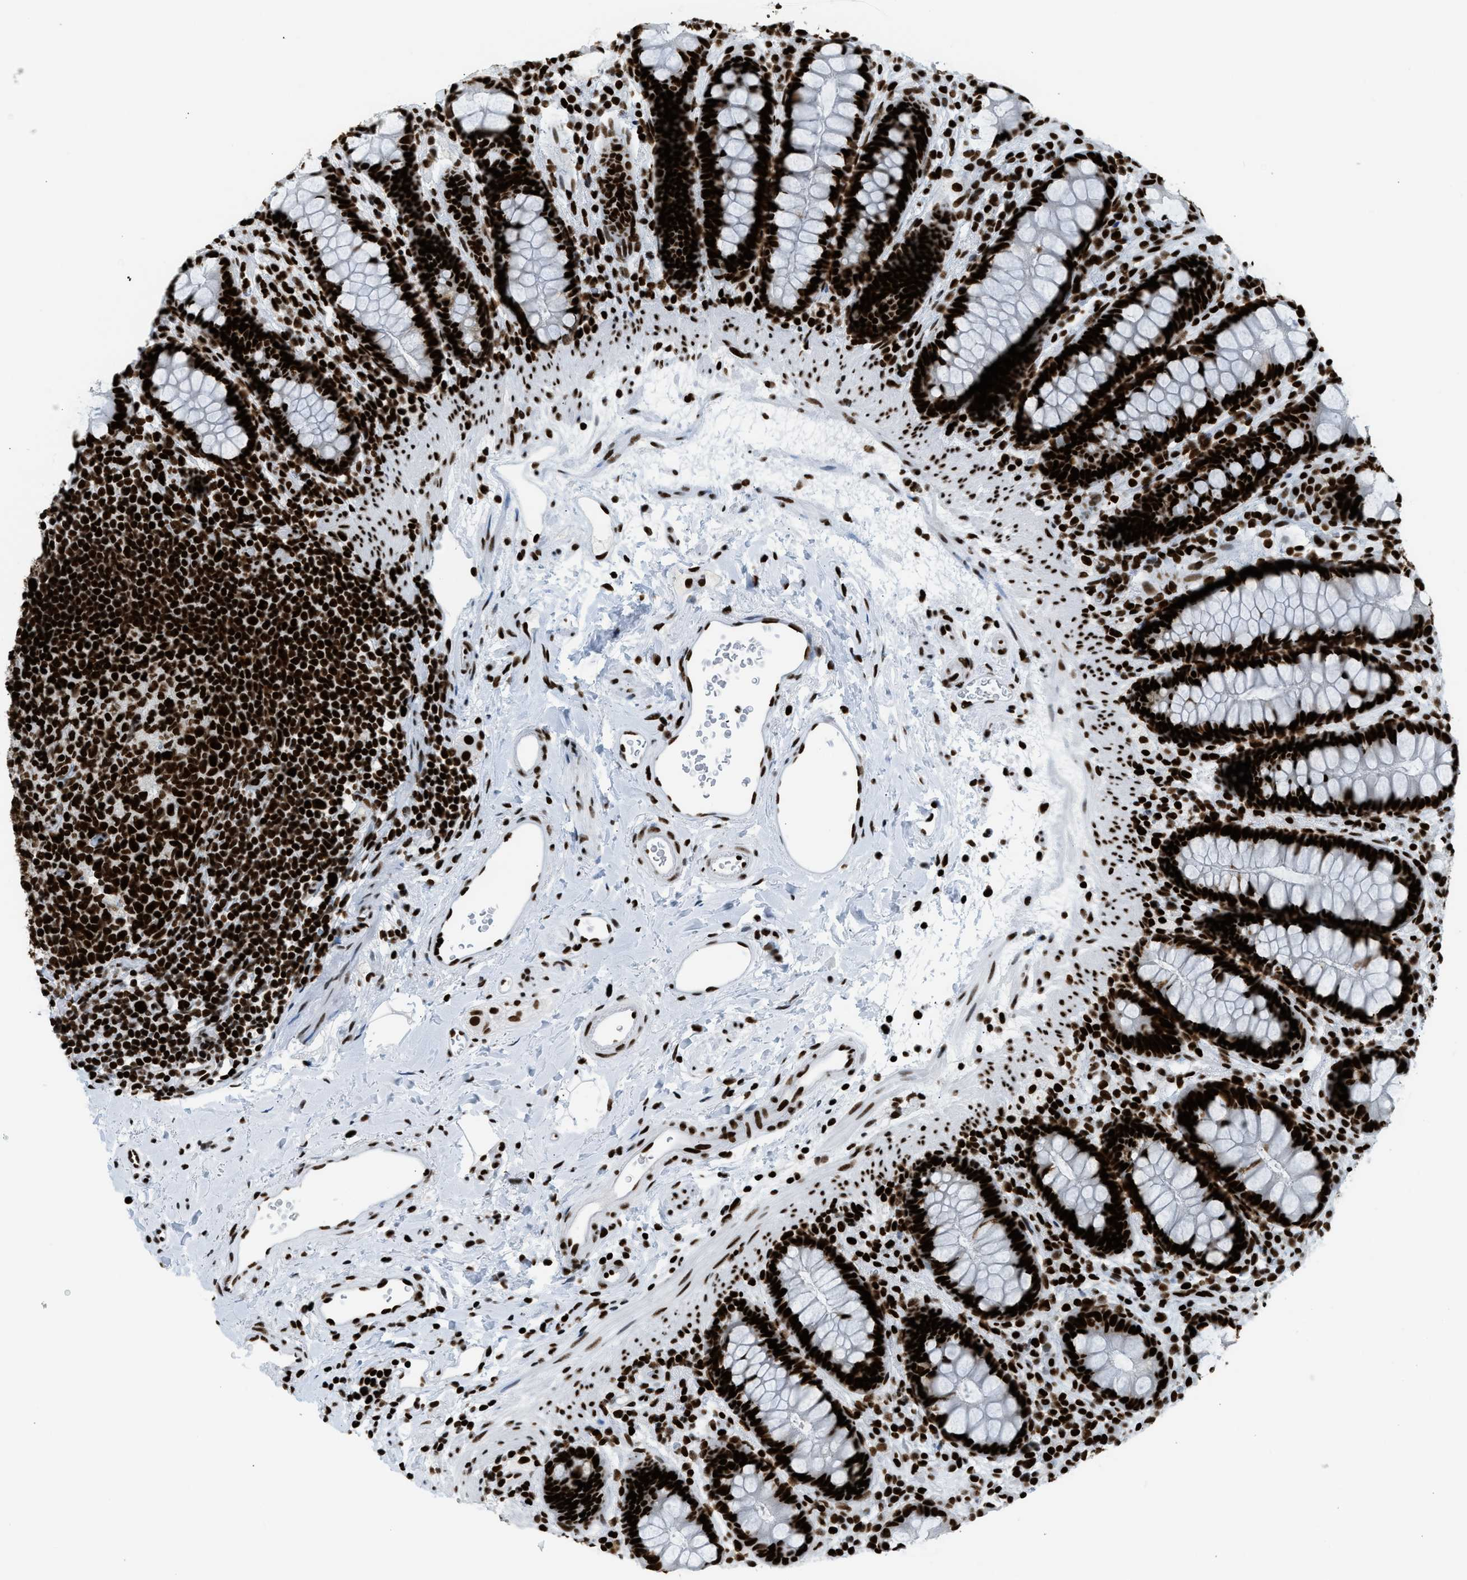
{"staining": {"intensity": "strong", "quantity": ">75%", "location": "nuclear"}, "tissue": "rectum", "cell_type": "Glandular cells", "image_type": "normal", "snomed": [{"axis": "morphology", "description": "Normal tissue, NOS"}, {"axis": "topography", "description": "Rectum"}], "caption": "A photomicrograph of human rectum stained for a protein exhibits strong nuclear brown staining in glandular cells. The staining was performed using DAB (3,3'-diaminobenzidine) to visualize the protein expression in brown, while the nuclei were stained in blue with hematoxylin (Magnification: 20x).", "gene": "PIF1", "patient": {"sex": "female", "age": 65}}